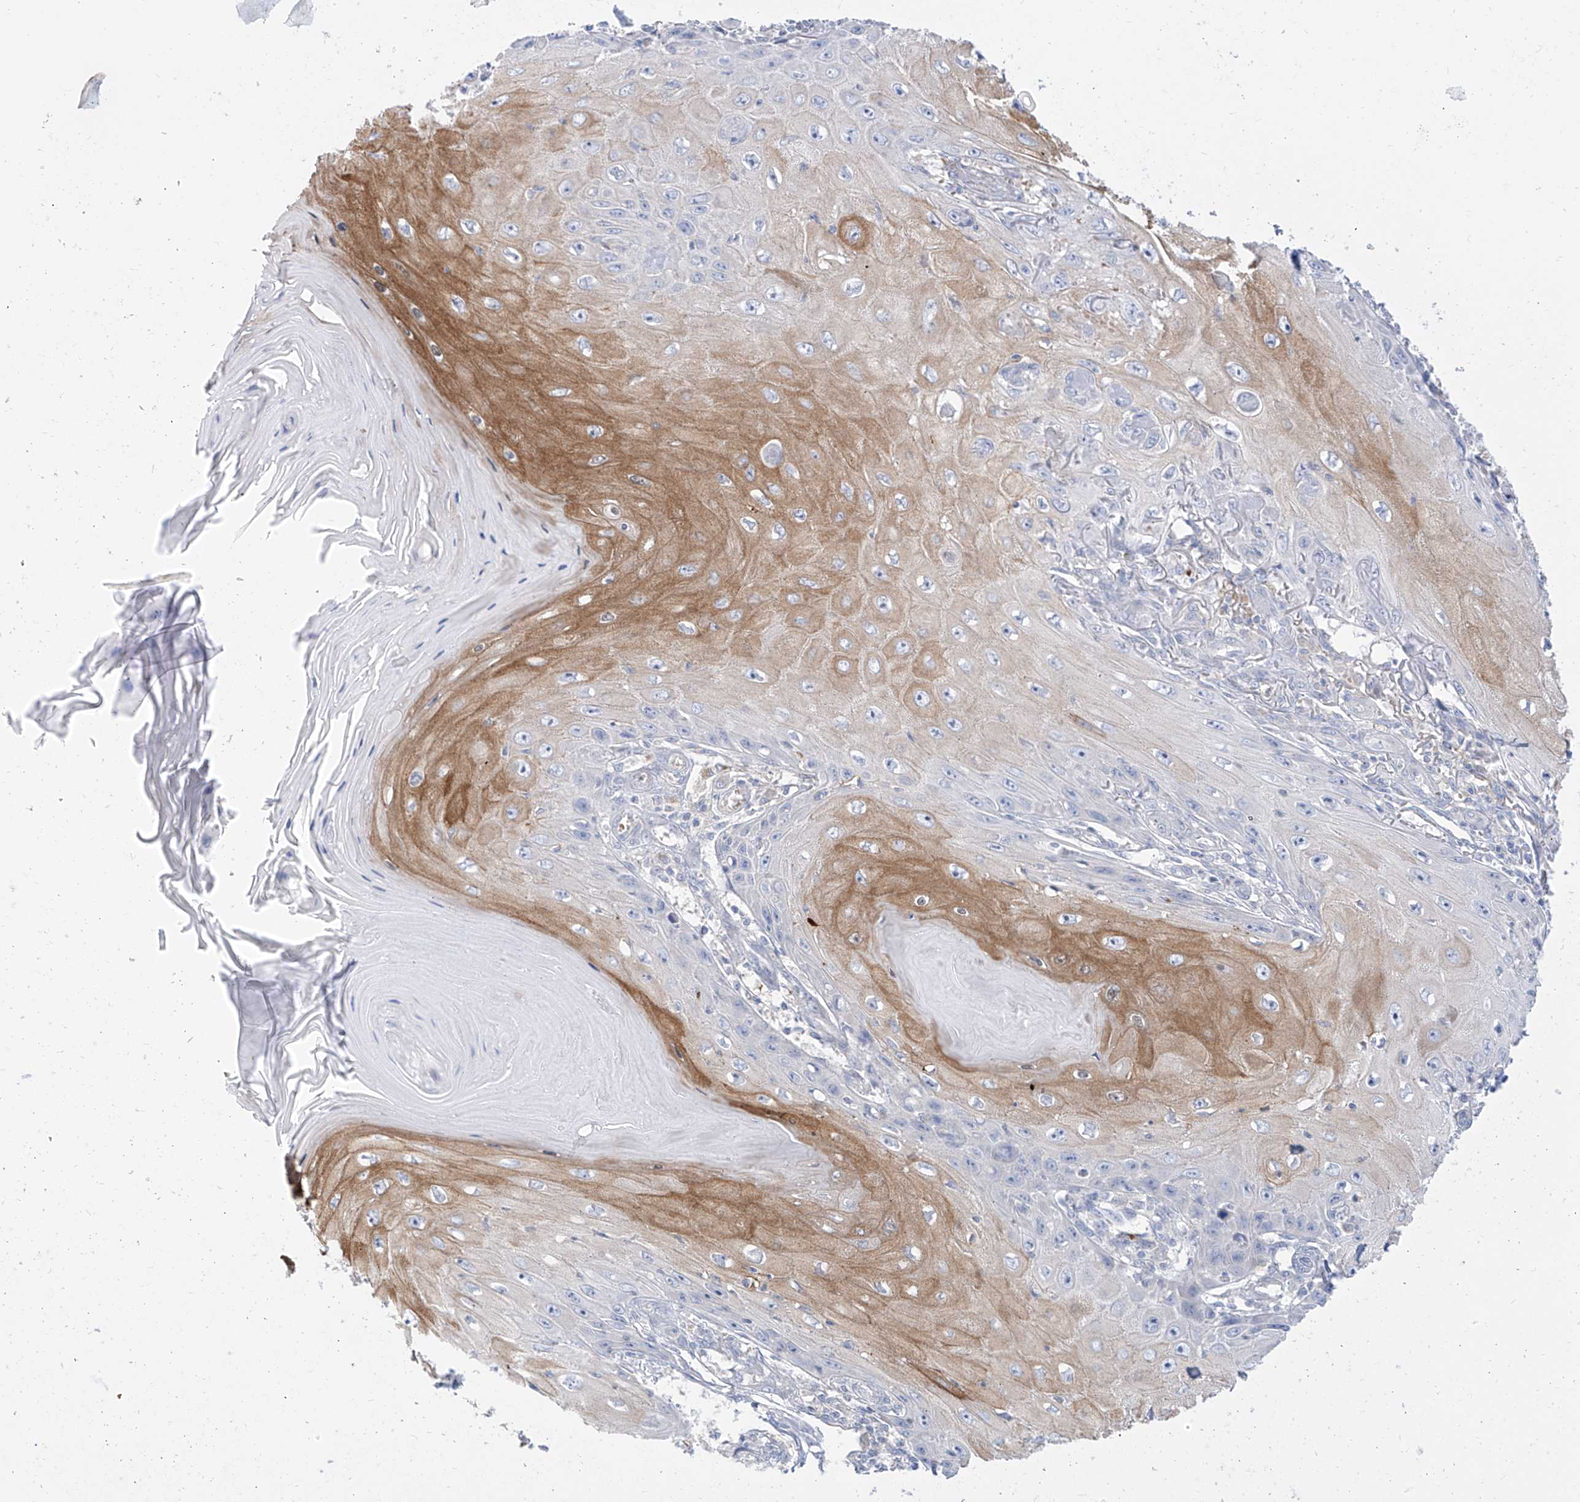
{"staining": {"intensity": "moderate", "quantity": "<25%", "location": "cytoplasmic/membranous"}, "tissue": "skin cancer", "cell_type": "Tumor cells", "image_type": "cancer", "snomed": [{"axis": "morphology", "description": "Squamous cell carcinoma, NOS"}, {"axis": "topography", "description": "Skin"}], "caption": "Skin cancer (squamous cell carcinoma) was stained to show a protein in brown. There is low levels of moderate cytoplasmic/membranous positivity in approximately <25% of tumor cells.", "gene": "SYTL3", "patient": {"sex": "female", "age": 73}}